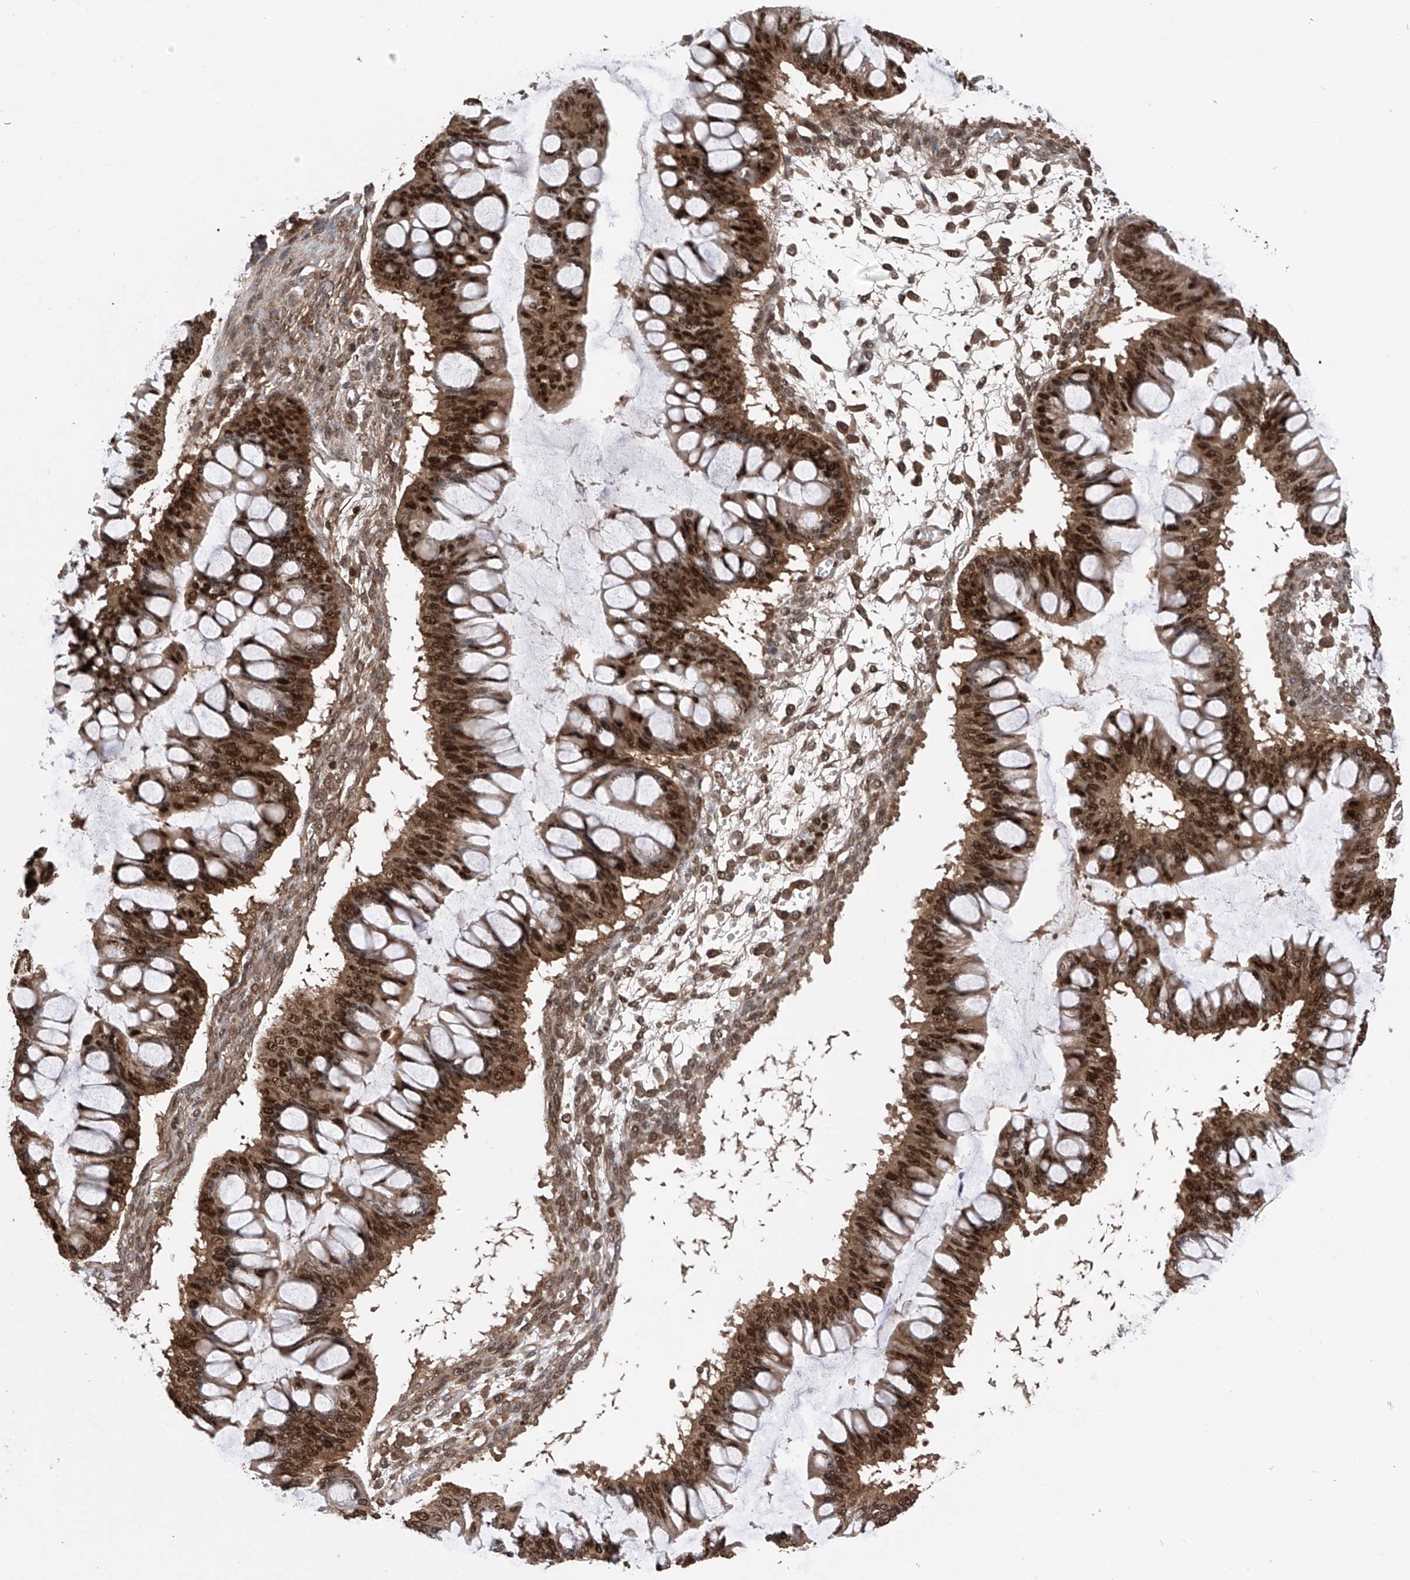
{"staining": {"intensity": "strong", "quantity": ">75%", "location": "cytoplasmic/membranous,nuclear"}, "tissue": "ovarian cancer", "cell_type": "Tumor cells", "image_type": "cancer", "snomed": [{"axis": "morphology", "description": "Cystadenocarcinoma, mucinous, NOS"}, {"axis": "topography", "description": "Ovary"}], "caption": "A photomicrograph of mucinous cystadenocarcinoma (ovarian) stained for a protein demonstrates strong cytoplasmic/membranous and nuclear brown staining in tumor cells.", "gene": "DNAJC9", "patient": {"sex": "female", "age": 73}}